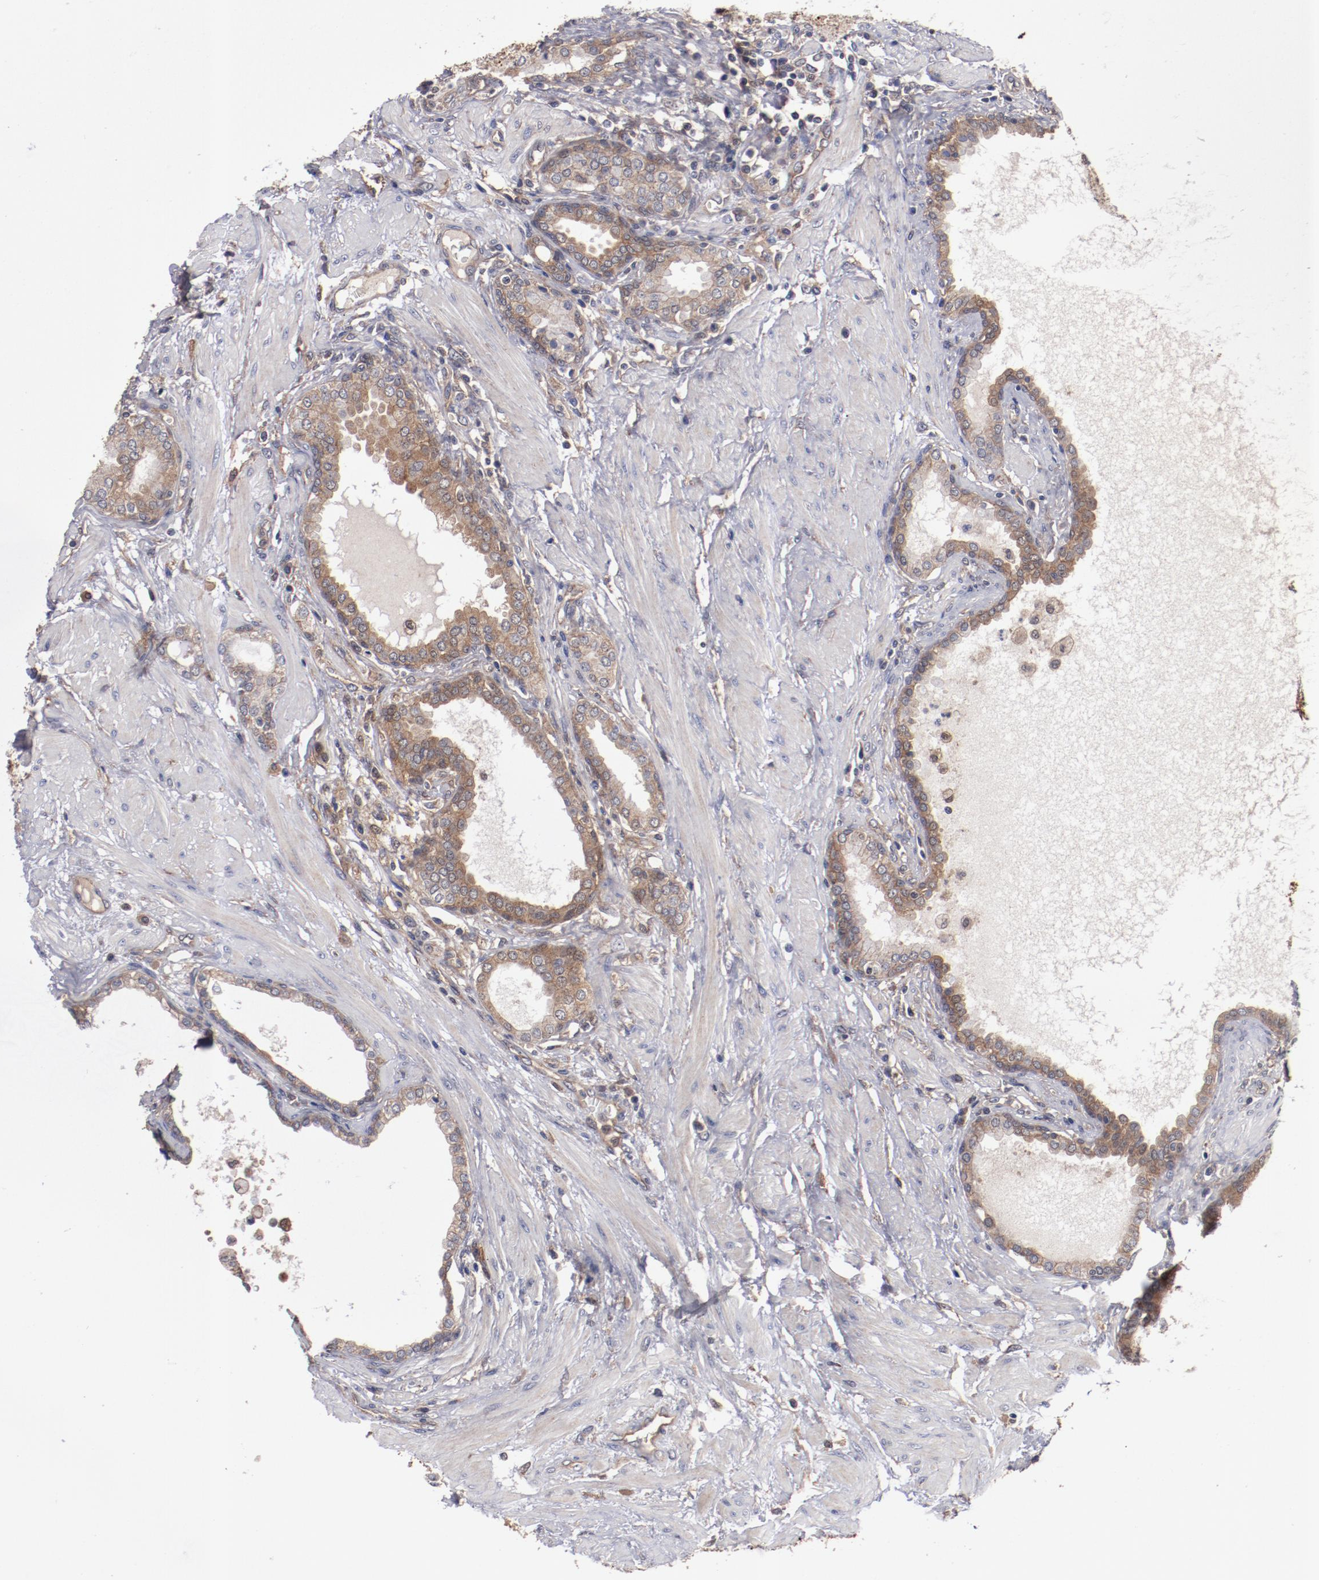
{"staining": {"intensity": "moderate", "quantity": ">75%", "location": "cytoplasmic/membranous"}, "tissue": "prostate", "cell_type": "Glandular cells", "image_type": "normal", "snomed": [{"axis": "morphology", "description": "Normal tissue, NOS"}, {"axis": "topography", "description": "Prostate"}], "caption": "This photomicrograph shows IHC staining of benign prostate, with medium moderate cytoplasmic/membranous expression in approximately >75% of glandular cells.", "gene": "DNAAF2", "patient": {"sex": "male", "age": 64}}